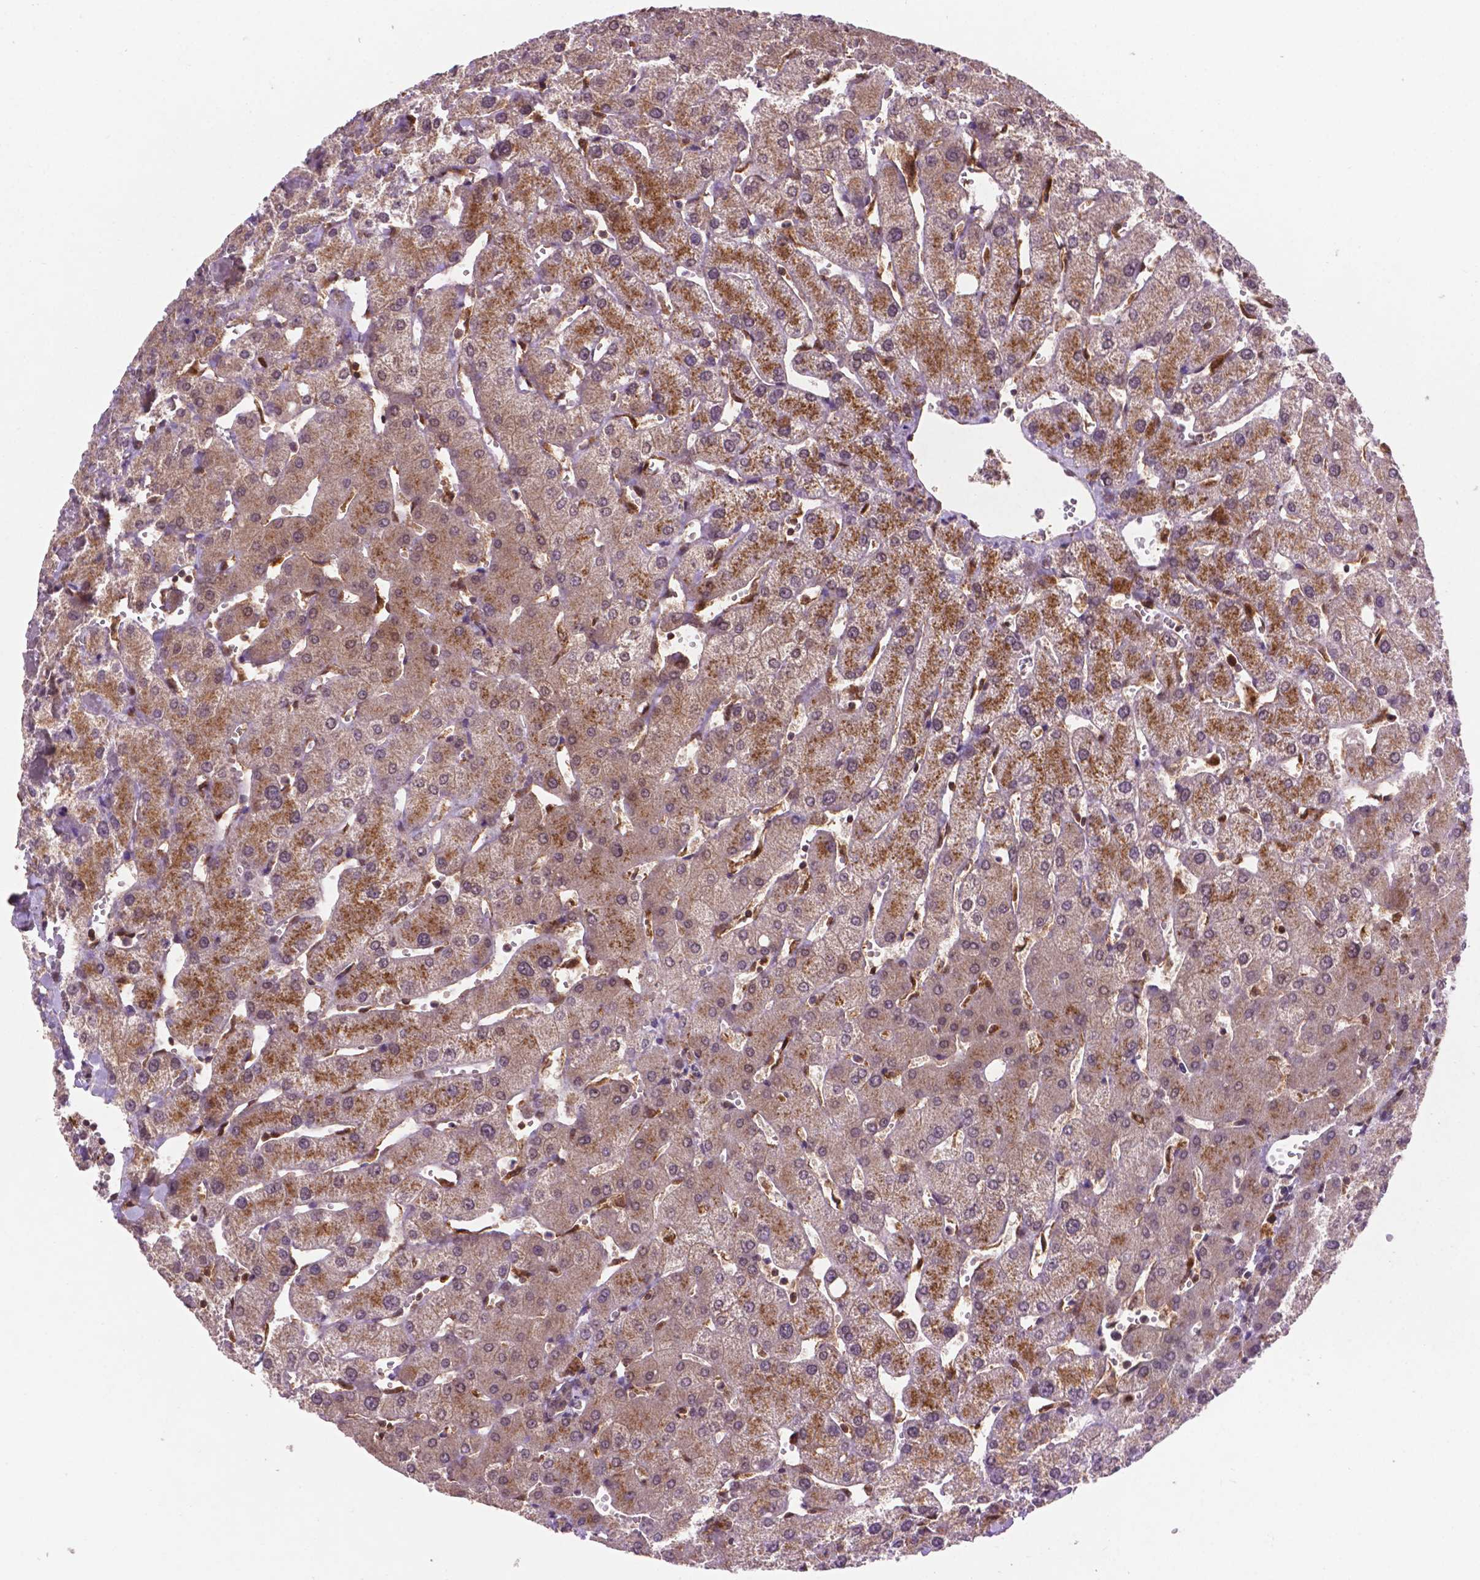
{"staining": {"intensity": "weak", "quantity": ">75%", "location": "cytoplasmic/membranous"}, "tissue": "liver", "cell_type": "Cholangiocytes", "image_type": "normal", "snomed": [{"axis": "morphology", "description": "Normal tissue, NOS"}, {"axis": "topography", "description": "Liver"}], "caption": "A brown stain labels weak cytoplasmic/membranous expression of a protein in cholangiocytes of benign liver. The staining was performed using DAB (3,3'-diaminobenzidine), with brown indicating positive protein expression. Nuclei are stained blue with hematoxylin.", "gene": "UBE2L6", "patient": {"sex": "female", "age": 54}}